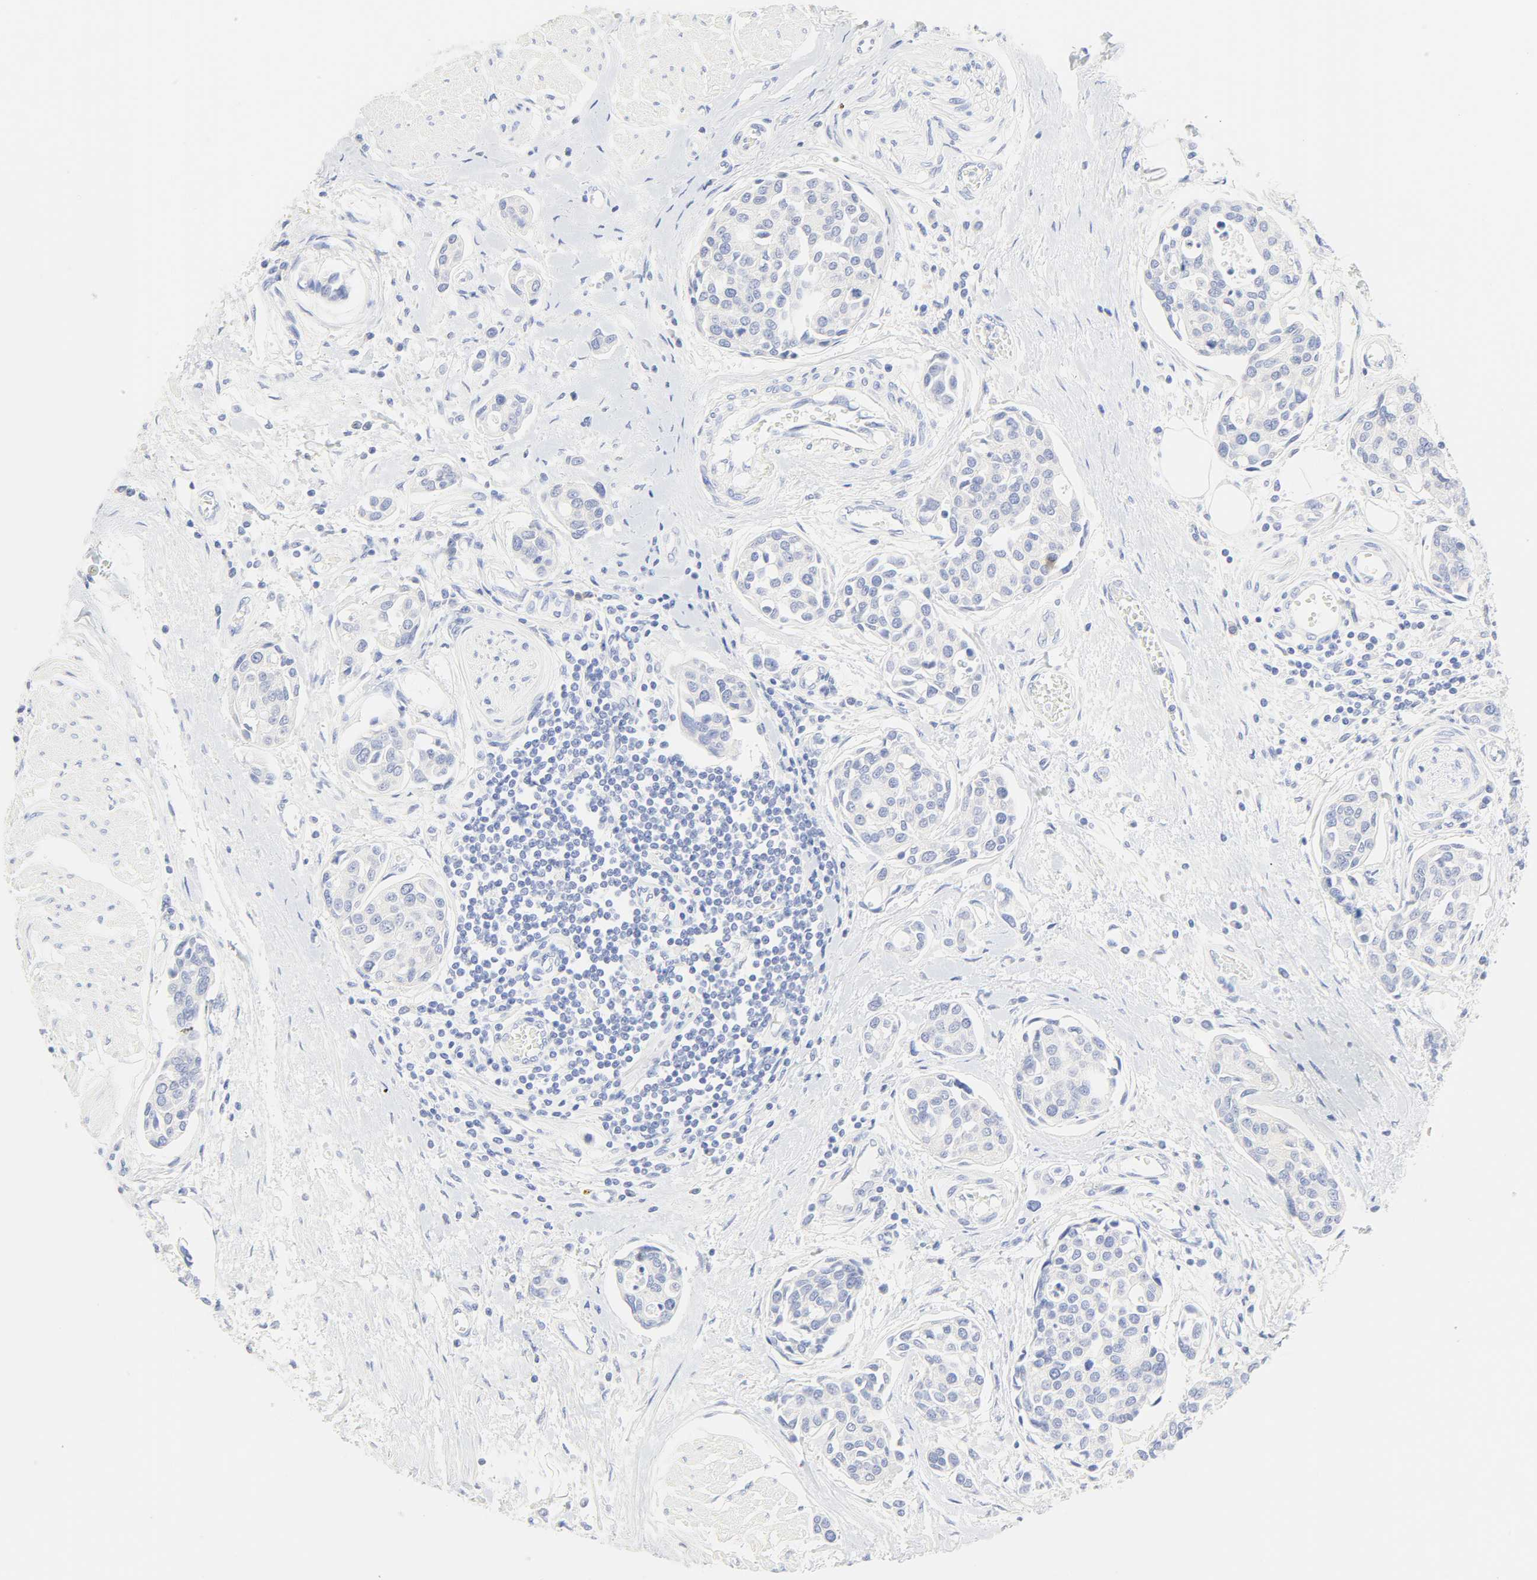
{"staining": {"intensity": "negative", "quantity": "none", "location": "none"}, "tissue": "urothelial cancer", "cell_type": "Tumor cells", "image_type": "cancer", "snomed": [{"axis": "morphology", "description": "Urothelial carcinoma, High grade"}, {"axis": "topography", "description": "Urinary bladder"}], "caption": "Immunohistochemistry of human high-grade urothelial carcinoma displays no staining in tumor cells.", "gene": "SLCO1B3", "patient": {"sex": "male", "age": 78}}